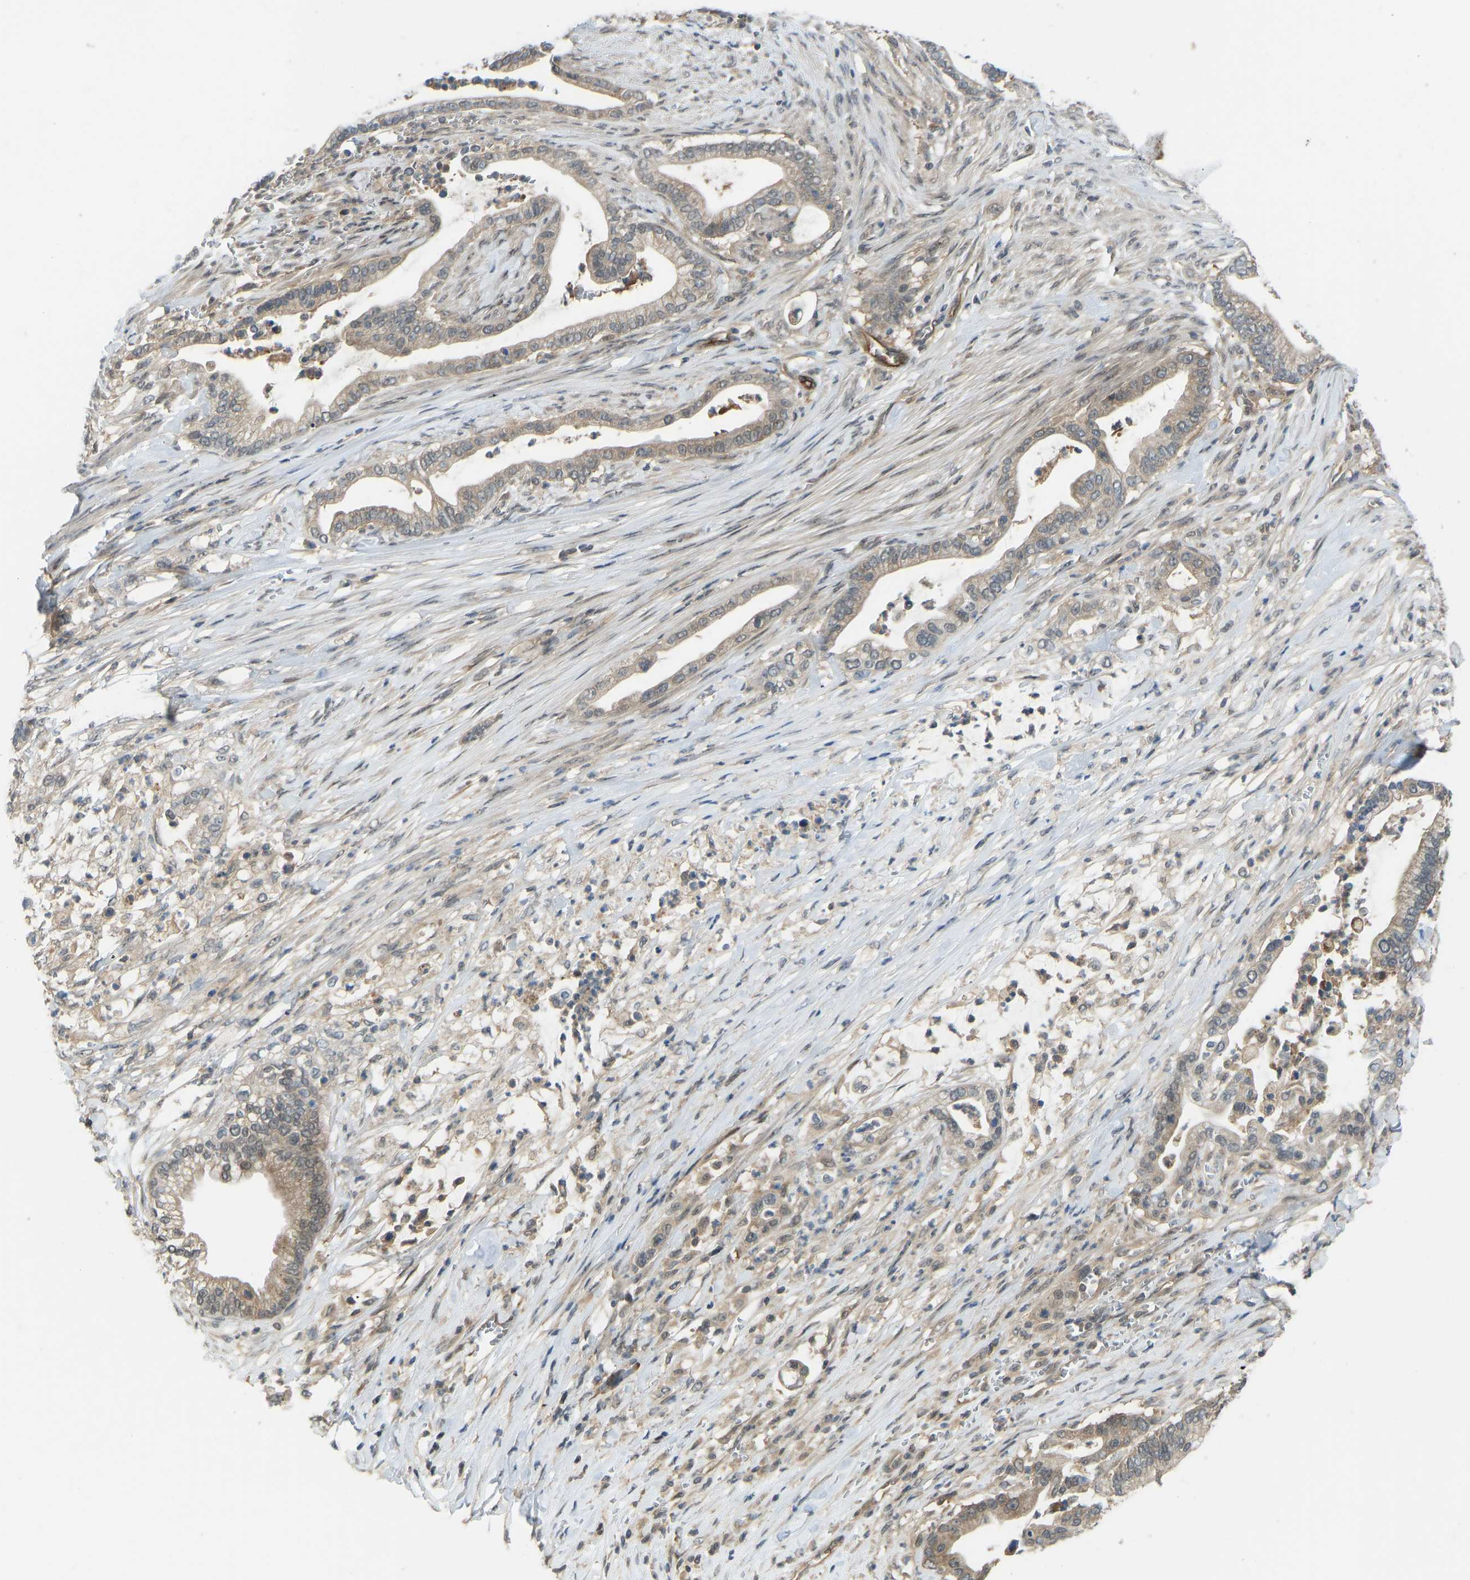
{"staining": {"intensity": "moderate", "quantity": "<25%", "location": "cytoplasmic/membranous"}, "tissue": "pancreatic cancer", "cell_type": "Tumor cells", "image_type": "cancer", "snomed": [{"axis": "morphology", "description": "Adenocarcinoma, NOS"}, {"axis": "topography", "description": "Pancreas"}], "caption": "Brown immunohistochemical staining in pancreatic cancer displays moderate cytoplasmic/membranous expression in about <25% of tumor cells.", "gene": "CCT8", "patient": {"sex": "male", "age": 69}}